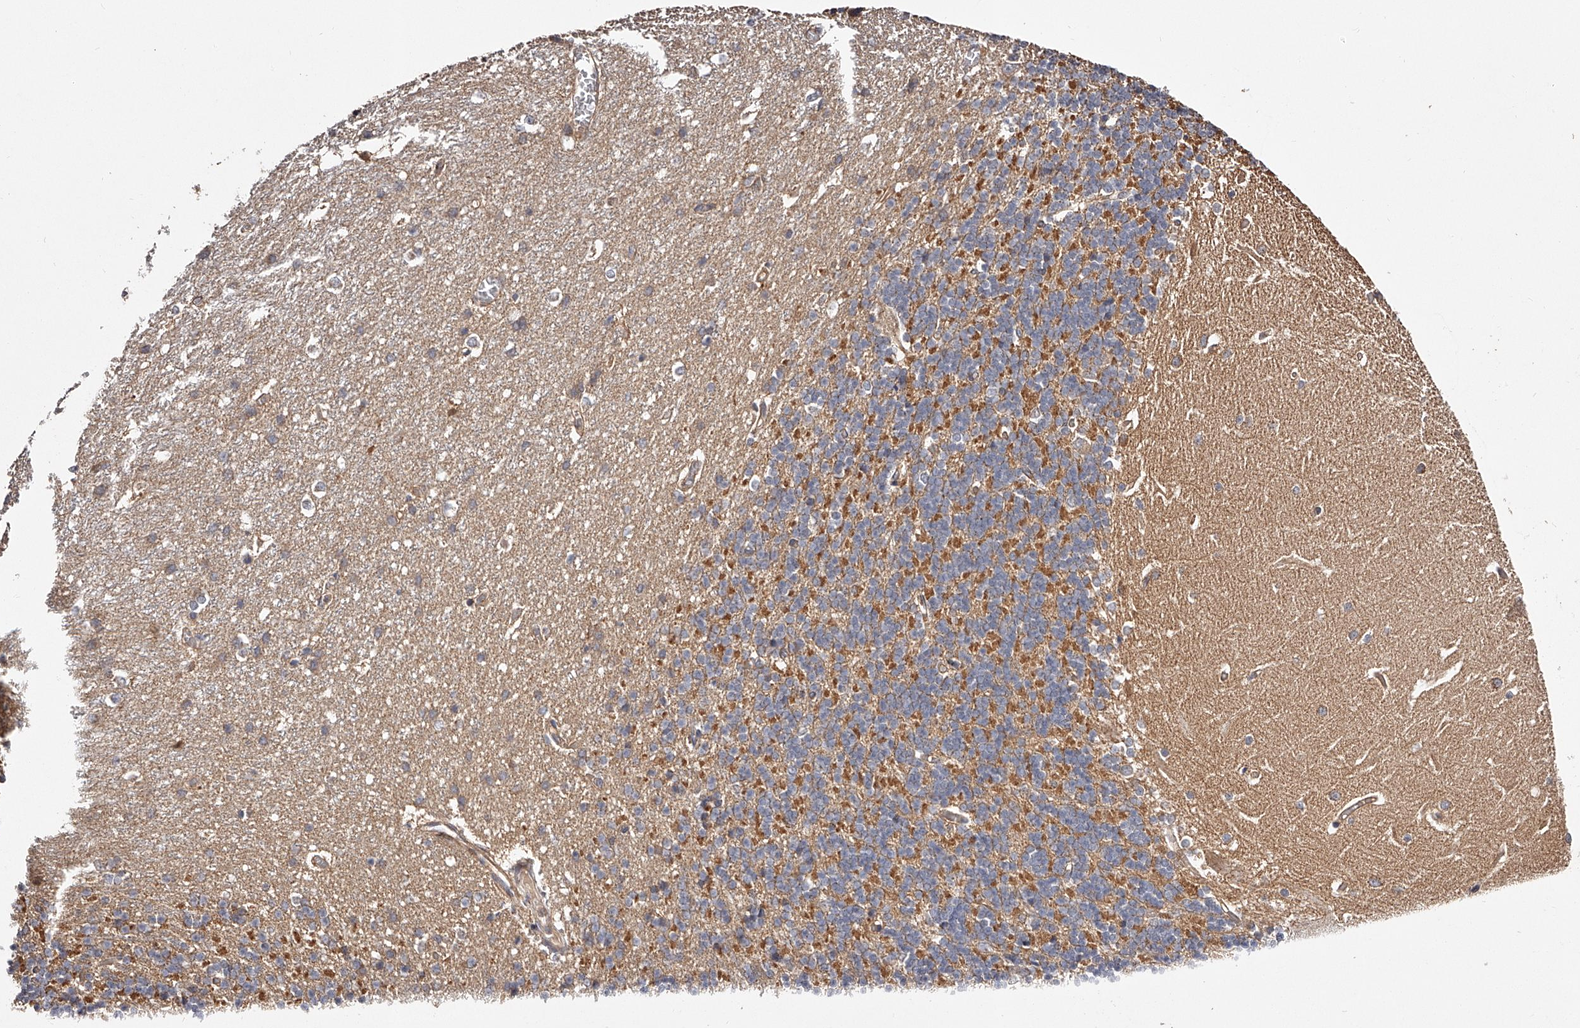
{"staining": {"intensity": "negative", "quantity": "none", "location": "none"}, "tissue": "cerebellum", "cell_type": "Cells in granular layer", "image_type": "normal", "snomed": [{"axis": "morphology", "description": "Normal tissue, NOS"}, {"axis": "topography", "description": "Cerebellum"}], "caption": "A micrograph of human cerebellum is negative for staining in cells in granular layer. (Brightfield microscopy of DAB immunohistochemistry (IHC) at high magnification).", "gene": "USP21", "patient": {"sex": "male", "age": 37}}